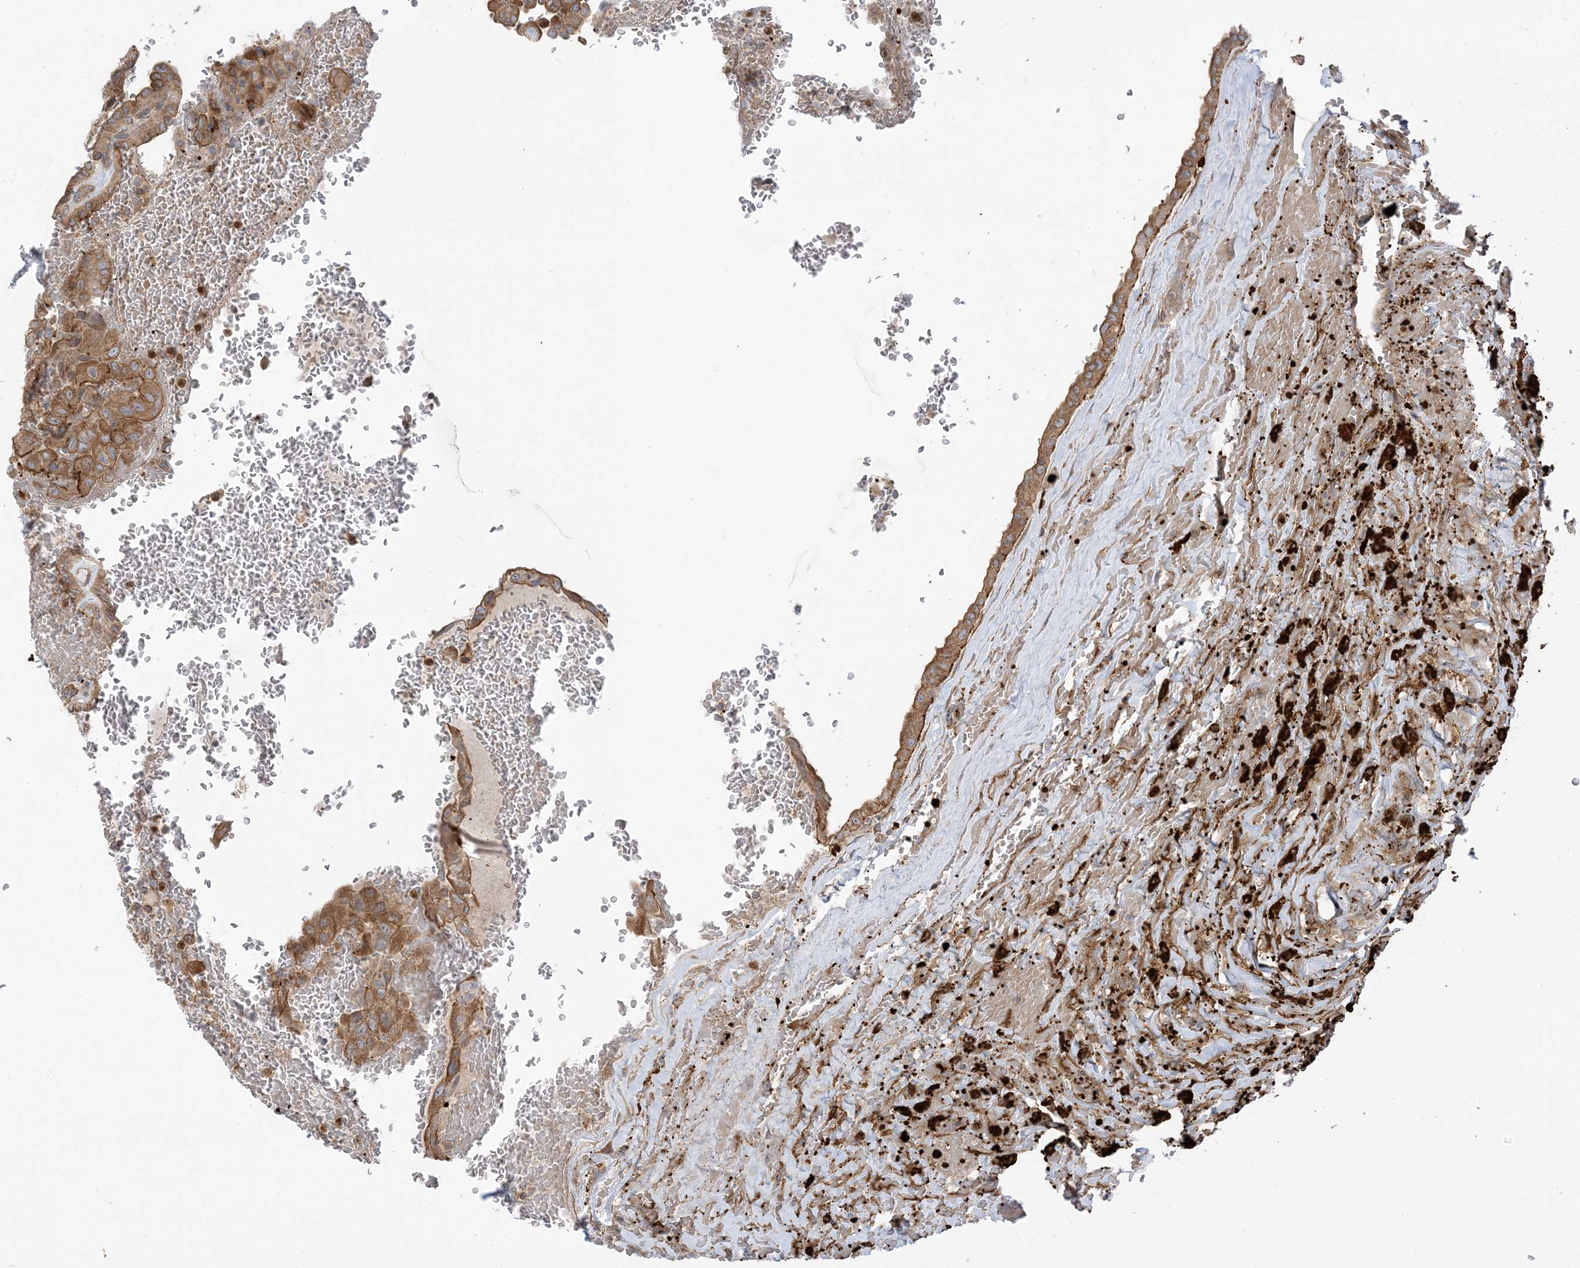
{"staining": {"intensity": "moderate", "quantity": ">75%", "location": "cytoplasmic/membranous"}, "tissue": "thyroid cancer", "cell_type": "Tumor cells", "image_type": "cancer", "snomed": [{"axis": "morphology", "description": "Papillary adenocarcinoma, NOS"}, {"axis": "topography", "description": "Thyroid gland"}], "caption": "IHC staining of thyroid papillary adenocarcinoma, which demonstrates medium levels of moderate cytoplasmic/membranous expression in about >75% of tumor cells indicating moderate cytoplasmic/membranous protein expression. The staining was performed using DAB (brown) for protein detection and nuclei were counterstained in hematoxylin (blue).", "gene": "ICMT", "patient": {"sex": "male", "age": 77}}